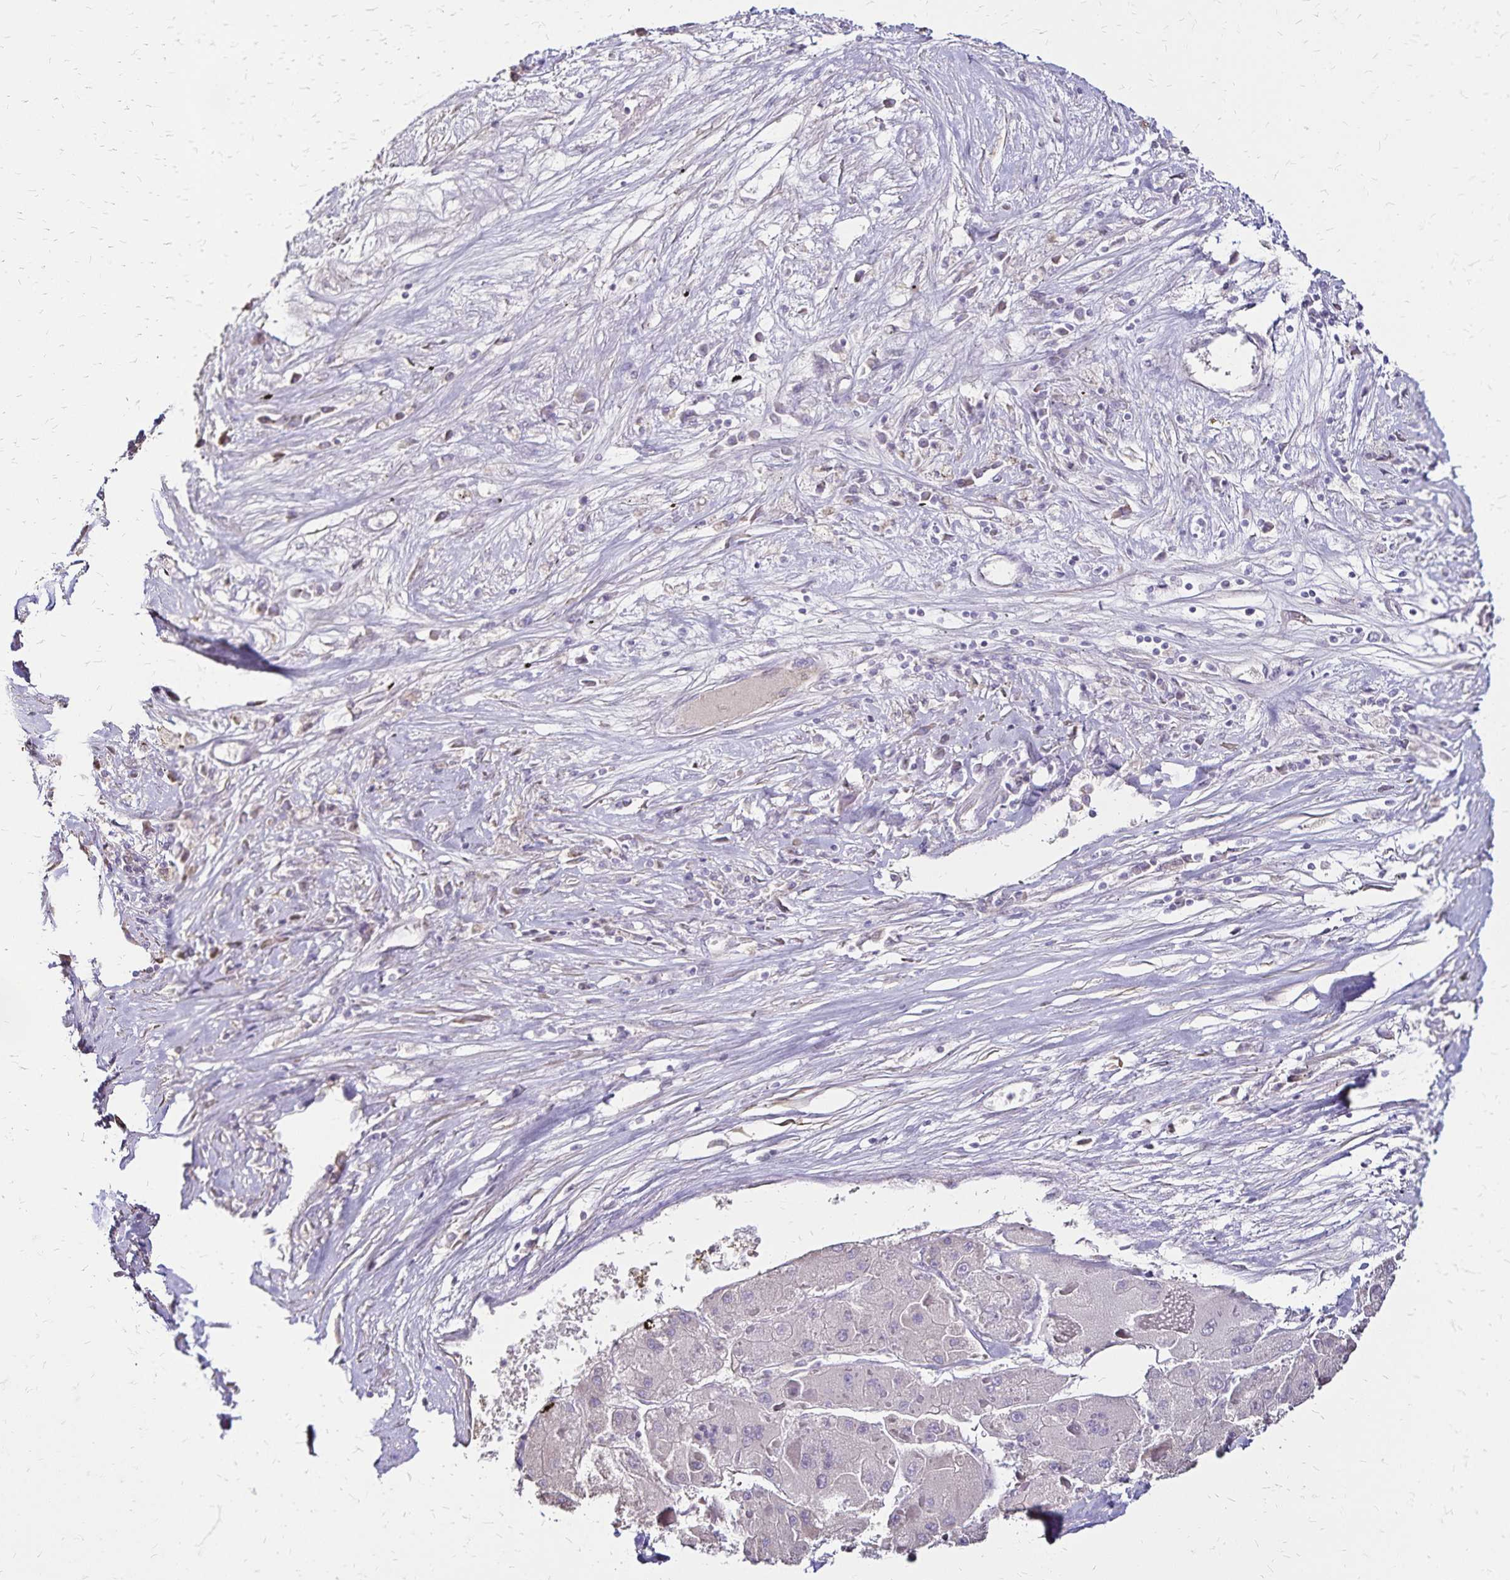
{"staining": {"intensity": "negative", "quantity": "none", "location": "none"}, "tissue": "liver cancer", "cell_type": "Tumor cells", "image_type": "cancer", "snomed": [{"axis": "morphology", "description": "Carcinoma, Hepatocellular, NOS"}, {"axis": "topography", "description": "Liver"}], "caption": "High magnification brightfield microscopy of liver cancer (hepatocellular carcinoma) stained with DAB (3,3'-diaminobenzidine) (brown) and counterstained with hematoxylin (blue): tumor cells show no significant expression.", "gene": "KISS1", "patient": {"sex": "female", "age": 73}}